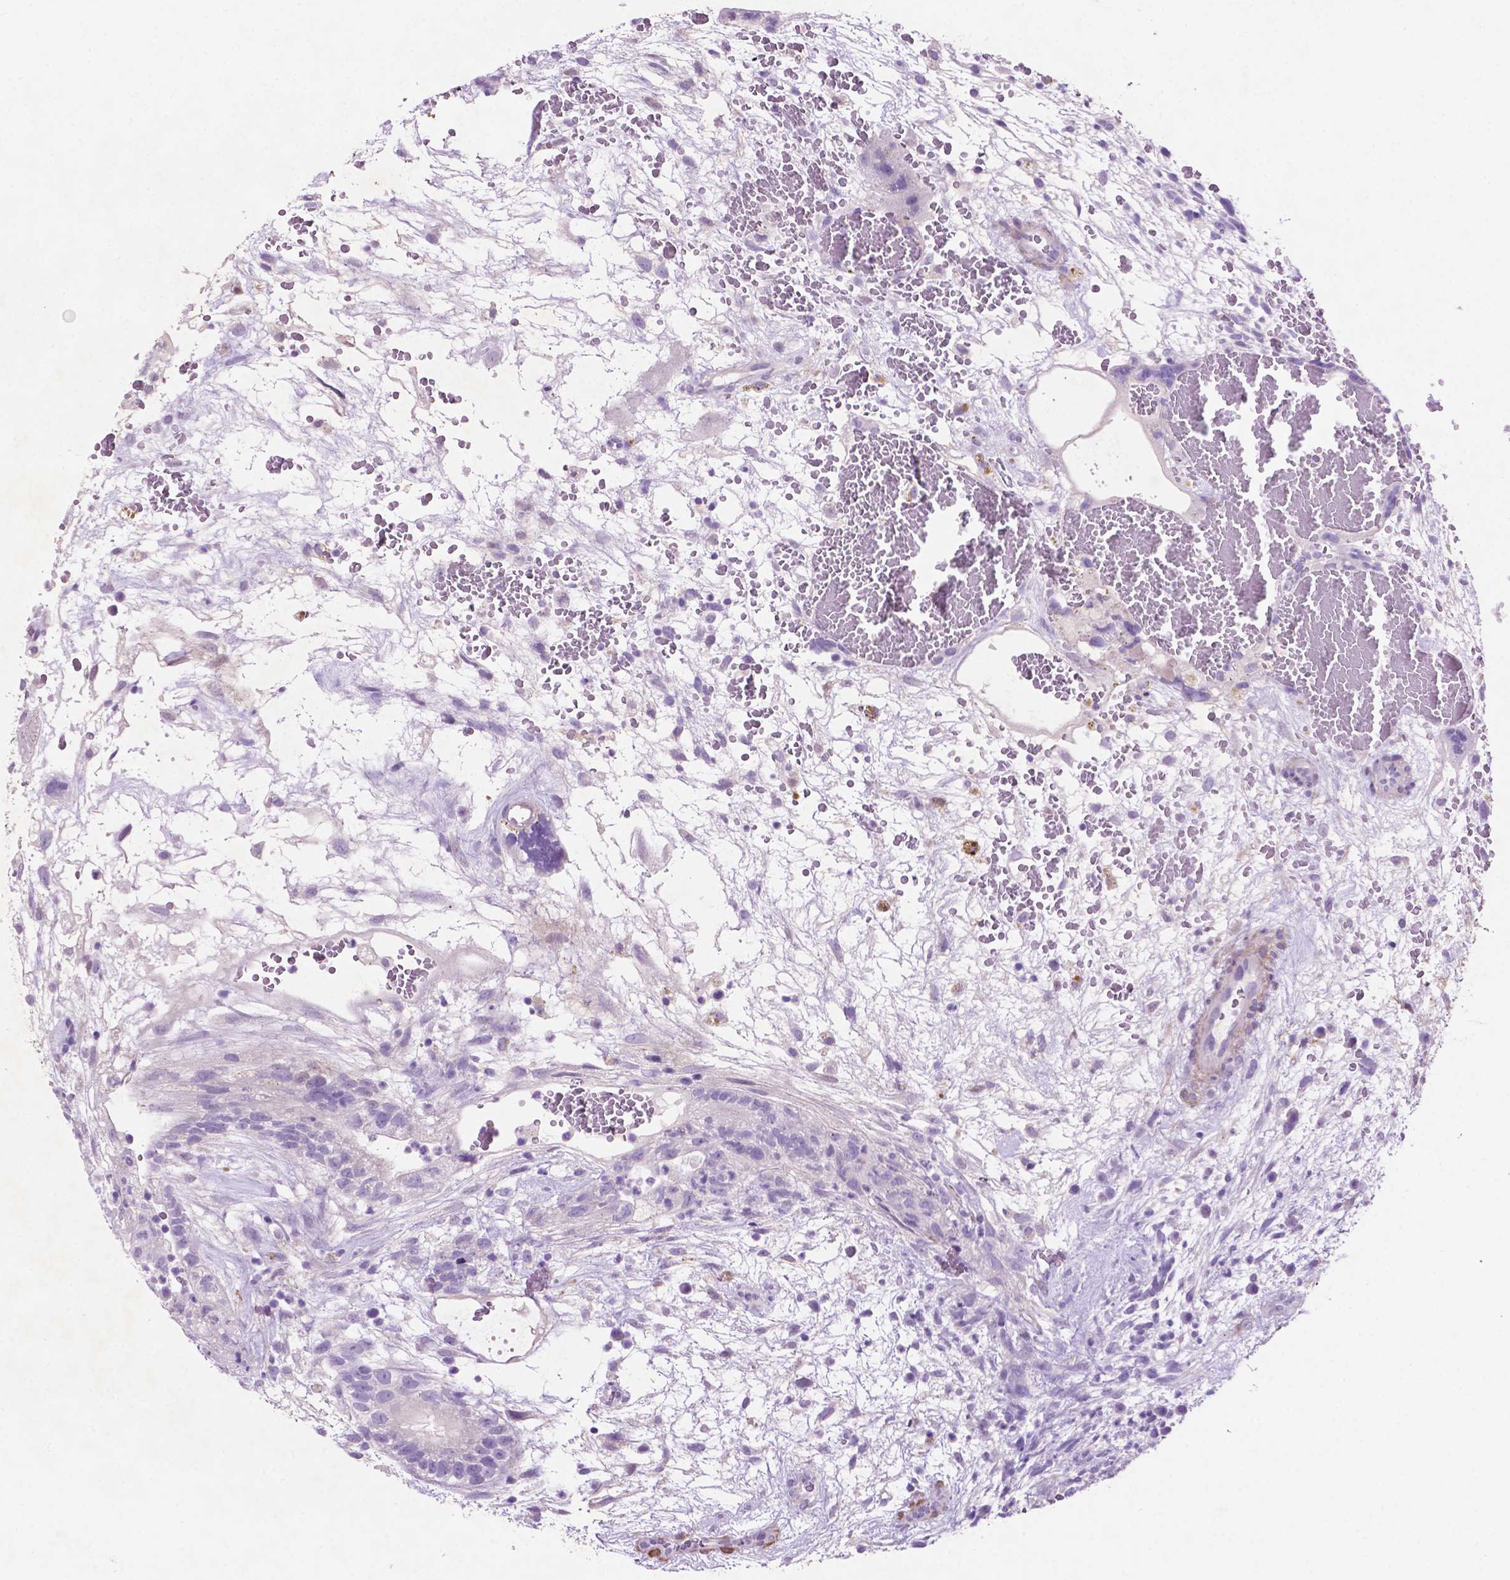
{"staining": {"intensity": "negative", "quantity": "none", "location": "none"}, "tissue": "testis cancer", "cell_type": "Tumor cells", "image_type": "cancer", "snomed": [{"axis": "morphology", "description": "Normal tissue, NOS"}, {"axis": "morphology", "description": "Carcinoma, Embryonal, NOS"}, {"axis": "topography", "description": "Testis"}], "caption": "Tumor cells are negative for protein expression in human testis cancer (embryonal carcinoma).", "gene": "ASPG", "patient": {"sex": "male", "age": 32}}